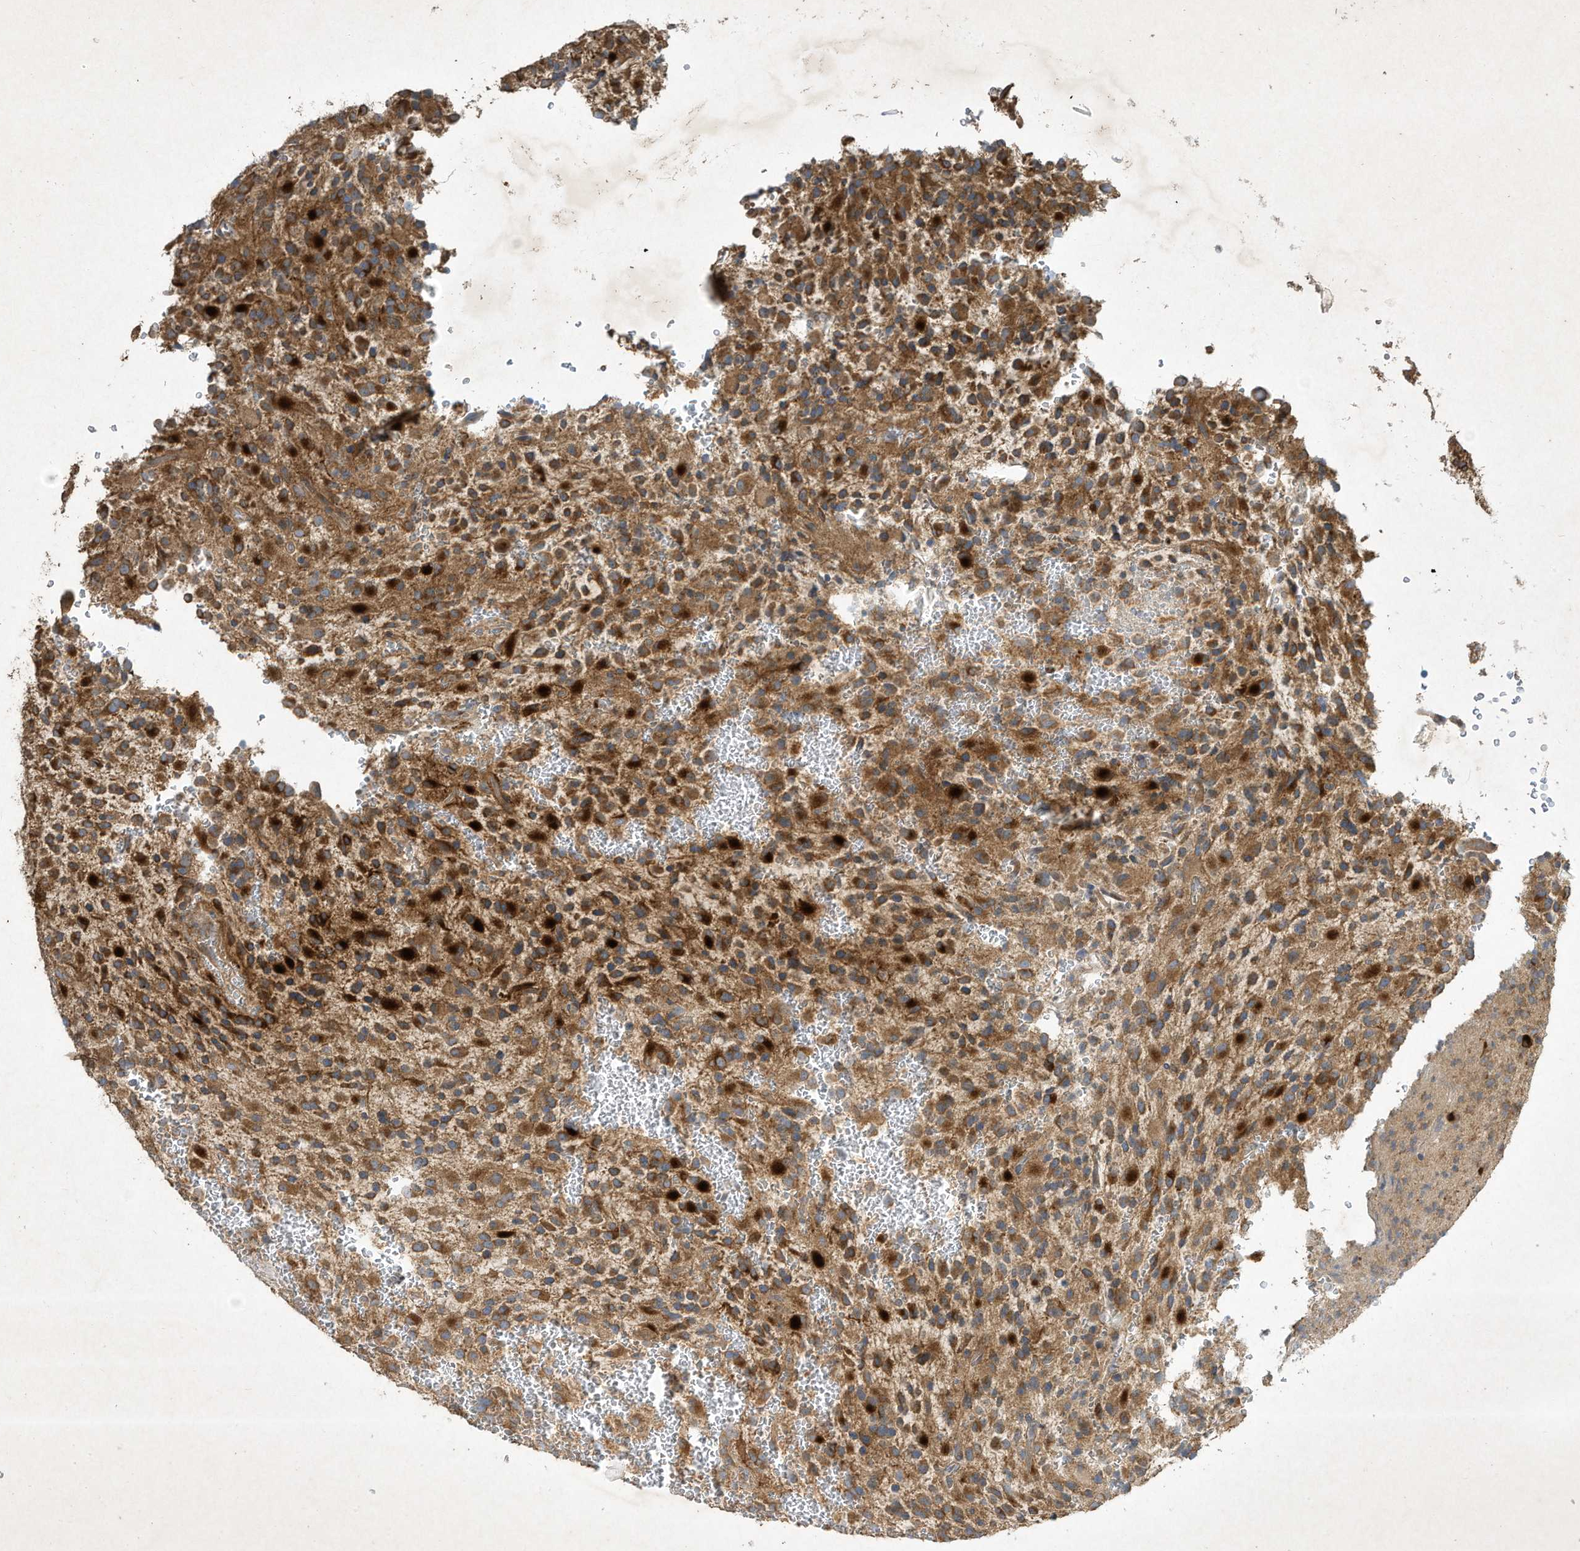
{"staining": {"intensity": "moderate", "quantity": ">75%", "location": "cytoplasmic/membranous"}, "tissue": "glioma", "cell_type": "Tumor cells", "image_type": "cancer", "snomed": [{"axis": "morphology", "description": "Glioma, malignant, High grade"}, {"axis": "topography", "description": "Brain"}], "caption": "The immunohistochemical stain labels moderate cytoplasmic/membranous positivity in tumor cells of high-grade glioma (malignant) tissue. The staining was performed using DAB (3,3'-diaminobenzidine), with brown indicating positive protein expression. Nuclei are stained blue with hematoxylin.", "gene": "SYNJ2", "patient": {"sex": "male", "age": 34}}